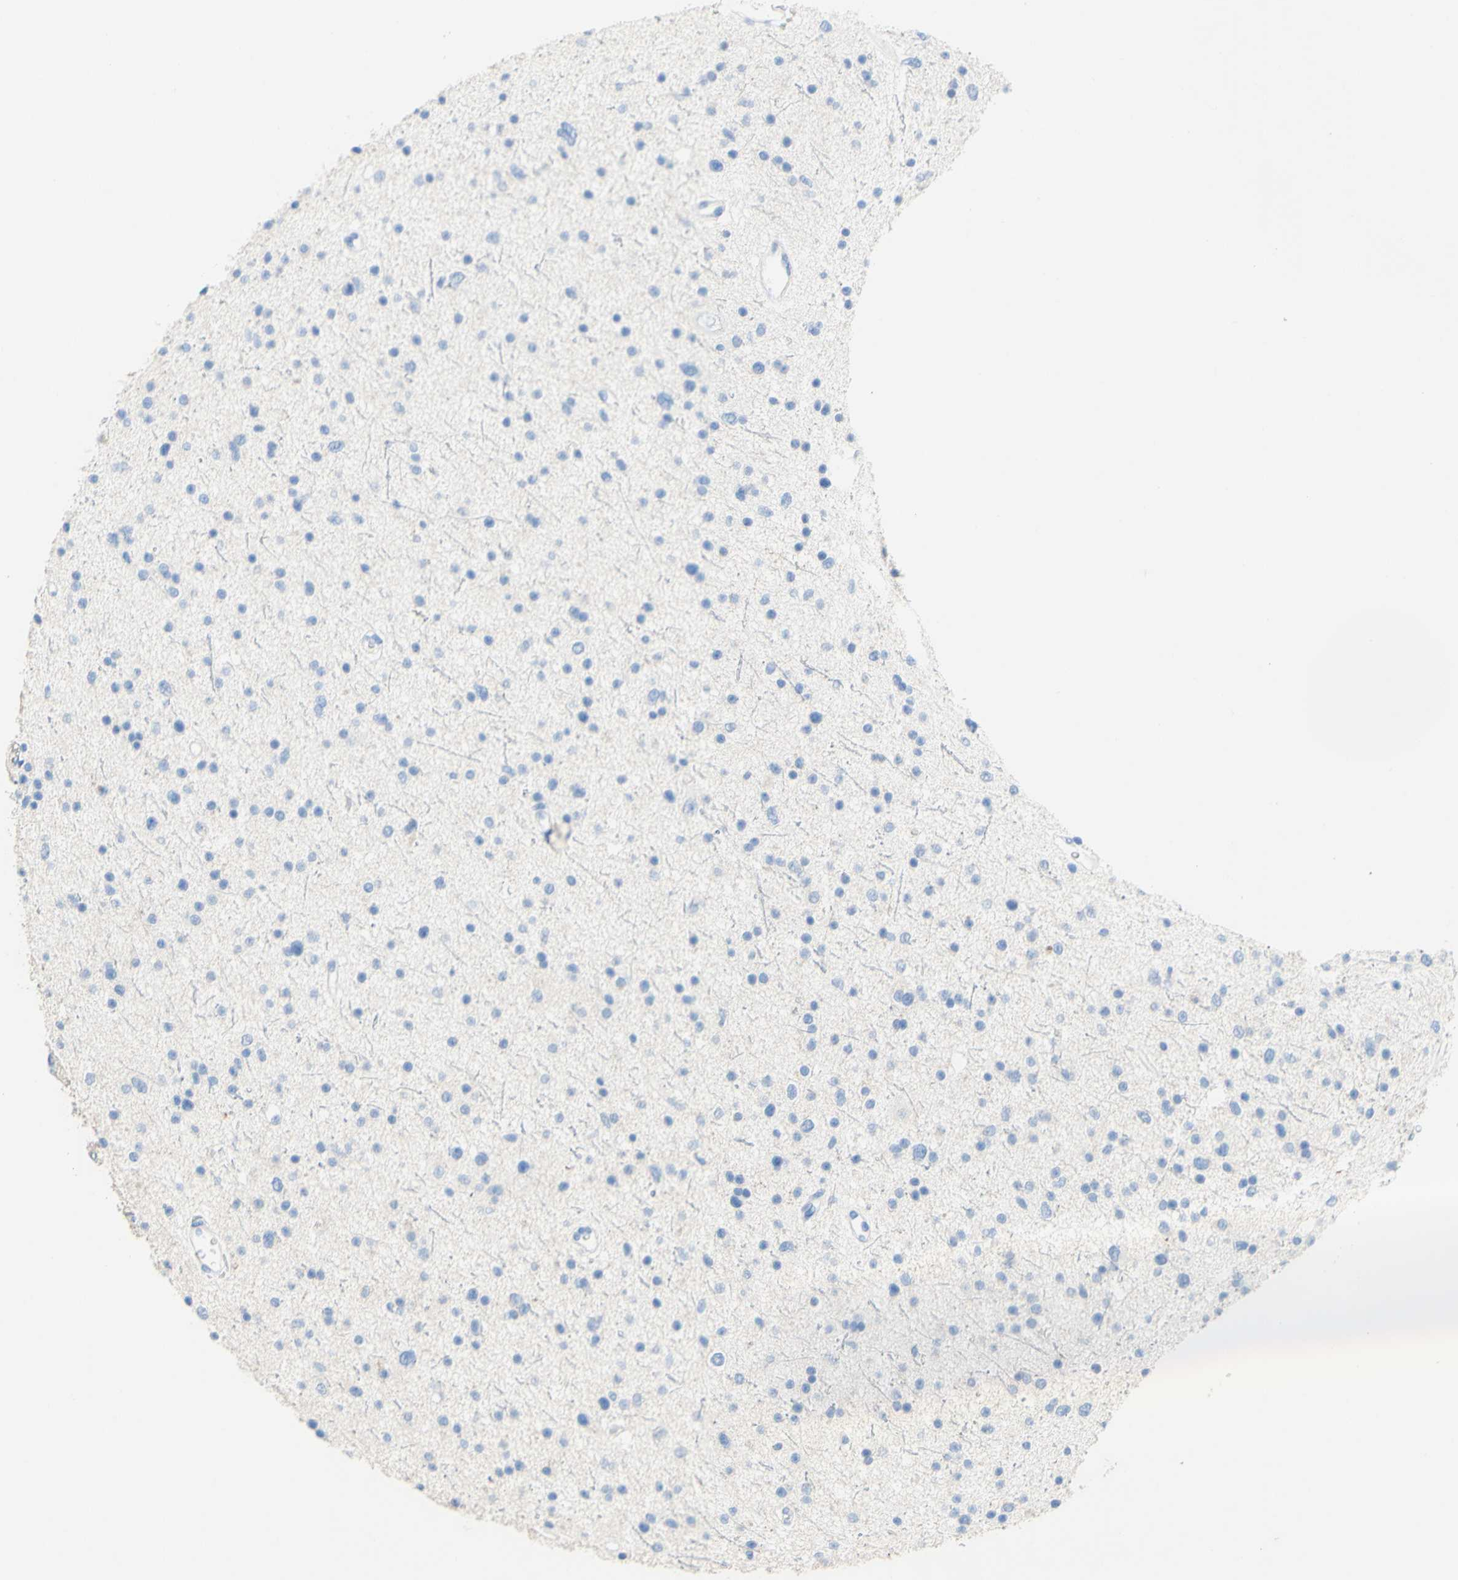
{"staining": {"intensity": "negative", "quantity": "none", "location": "none"}, "tissue": "glioma", "cell_type": "Tumor cells", "image_type": "cancer", "snomed": [{"axis": "morphology", "description": "Glioma, malignant, Low grade"}, {"axis": "topography", "description": "Brain"}], "caption": "Glioma was stained to show a protein in brown. There is no significant staining in tumor cells.", "gene": "DSC2", "patient": {"sex": "female", "age": 37}}